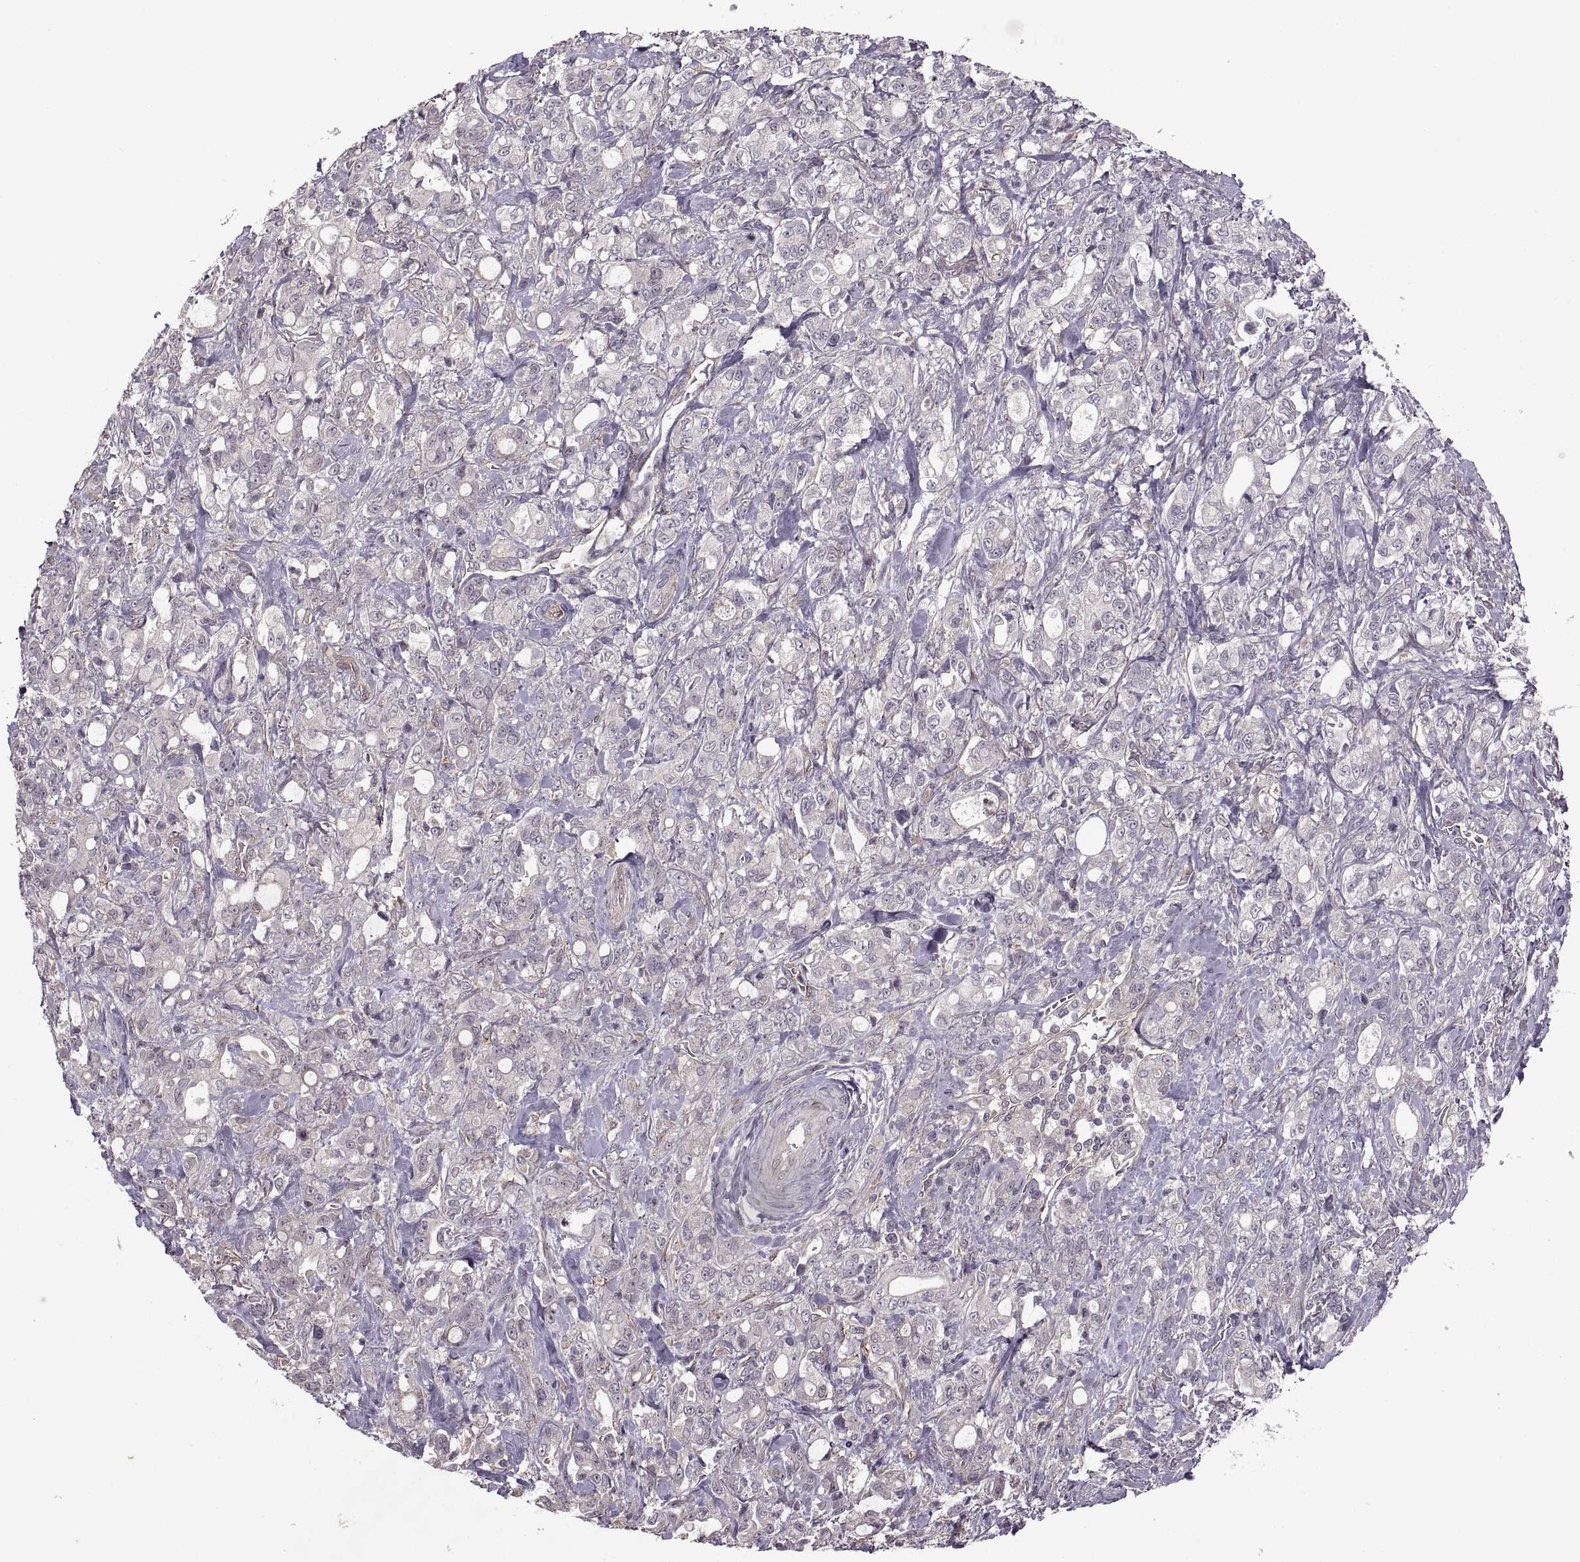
{"staining": {"intensity": "negative", "quantity": "none", "location": "none"}, "tissue": "stomach cancer", "cell_type": "Tumor cells", "image_type": "cancer", "snomed": [{"axis": "morphology", "description": "Adenocarcinoma, NOS"}, {"axis": "topography", "description": "Stomach"}], "caption": "A photomicrograph of stomach adenocarcinoma stained for a protein displays no brown staining in tumor cells.", "gene": "PIERCE1", "patient": {"sex": "male", "age": 63}}